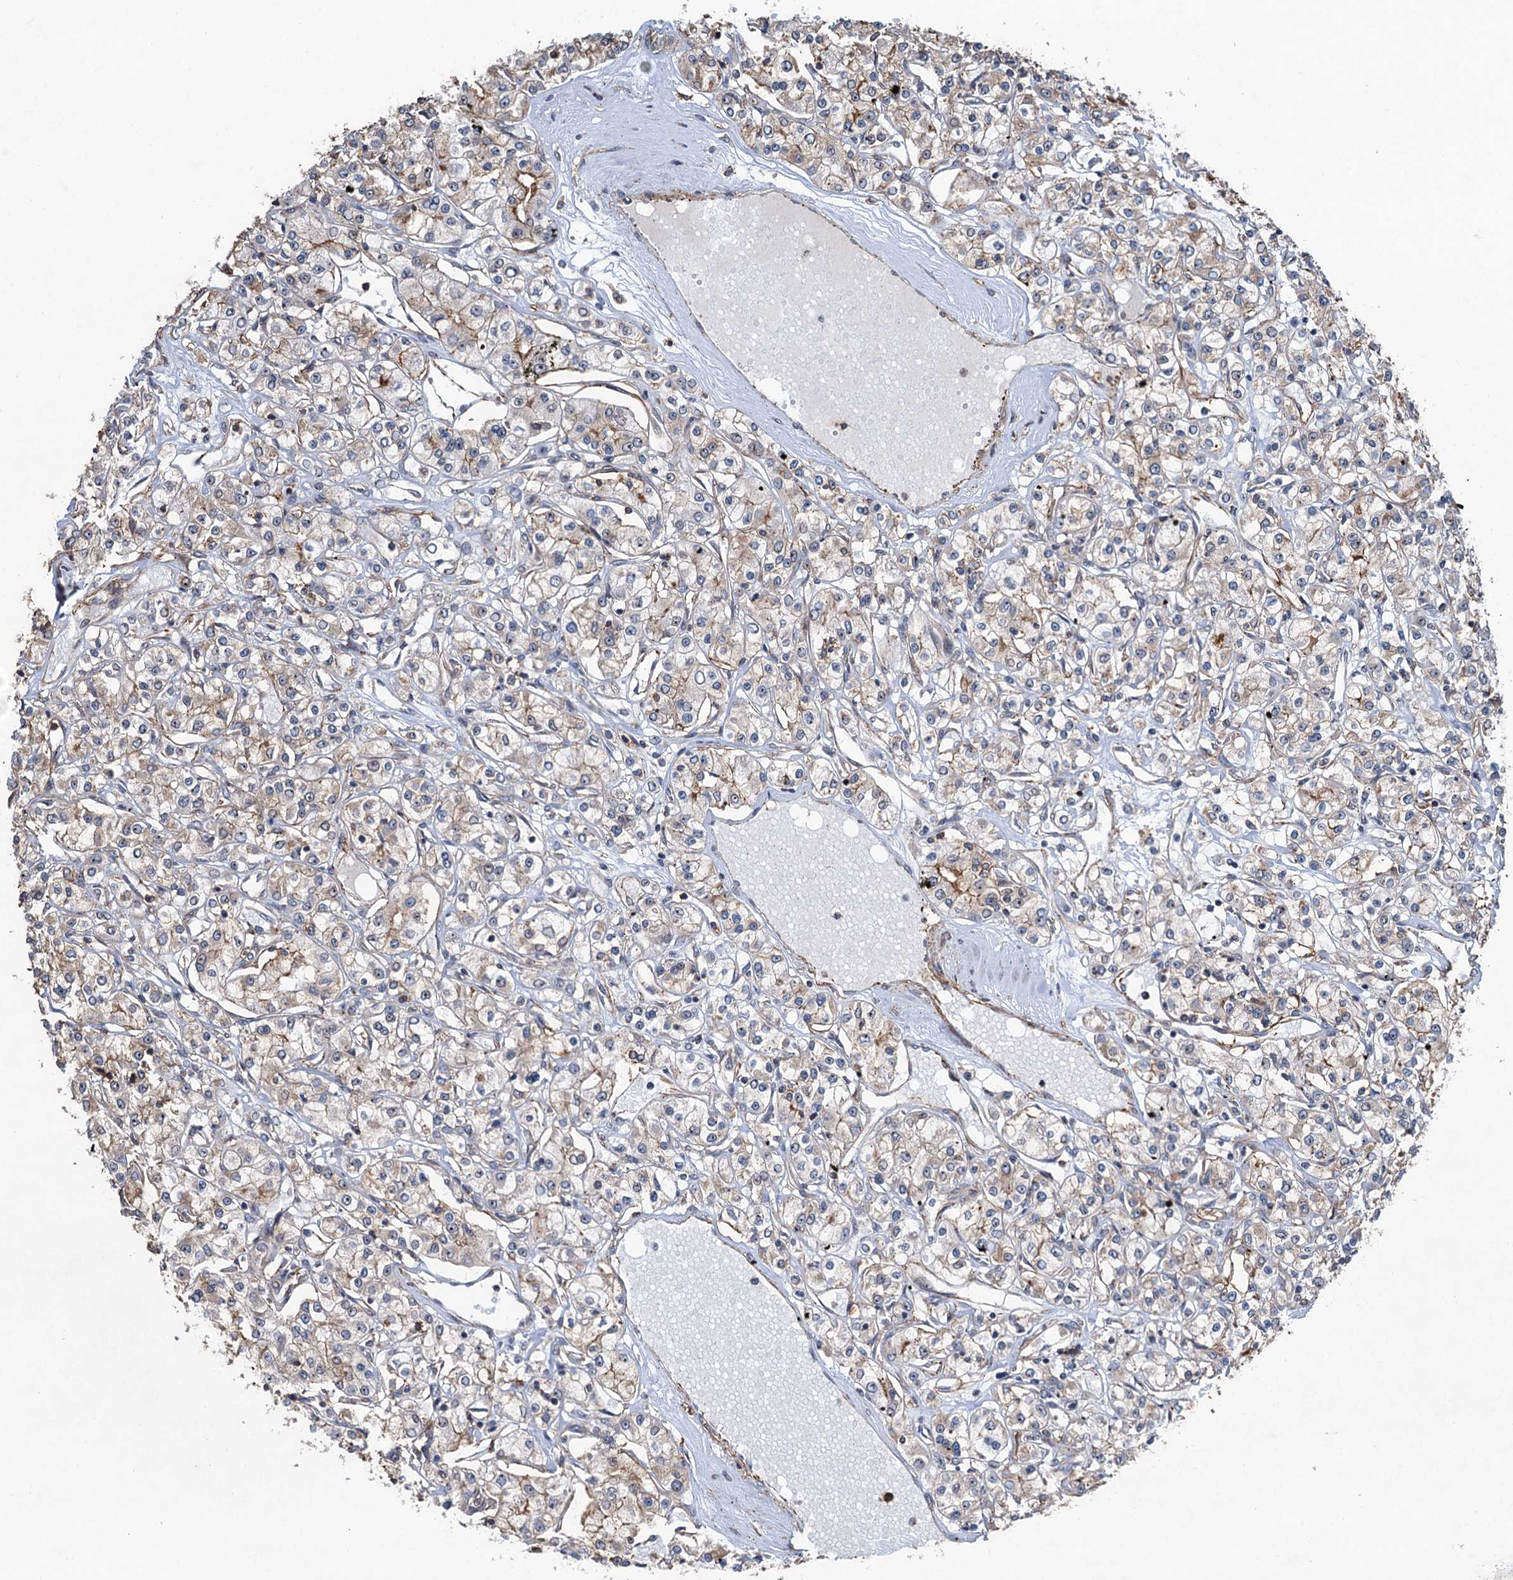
{"staining": {"intensity": "weak", "quantity": "<25%", "location": "cytoplasmic/membranous"}, "tissue": "renal cancer", "cell_type": "Tumor cells", "image_type": "cancer", "snomed": [{"axis": "morphology", "description": "Adenocarcinoma, NOS"}, {"axis": "topography", "description": "Kidney"}], "caption": "A photomicrograph of human adenocarcinoma (renal) is negative for staining in tumor cells. (DAB immunohistochemistry with hematoxylin counter stain).", "gene": "TMA16", "patient": {"sex": "female", "age": 59}}